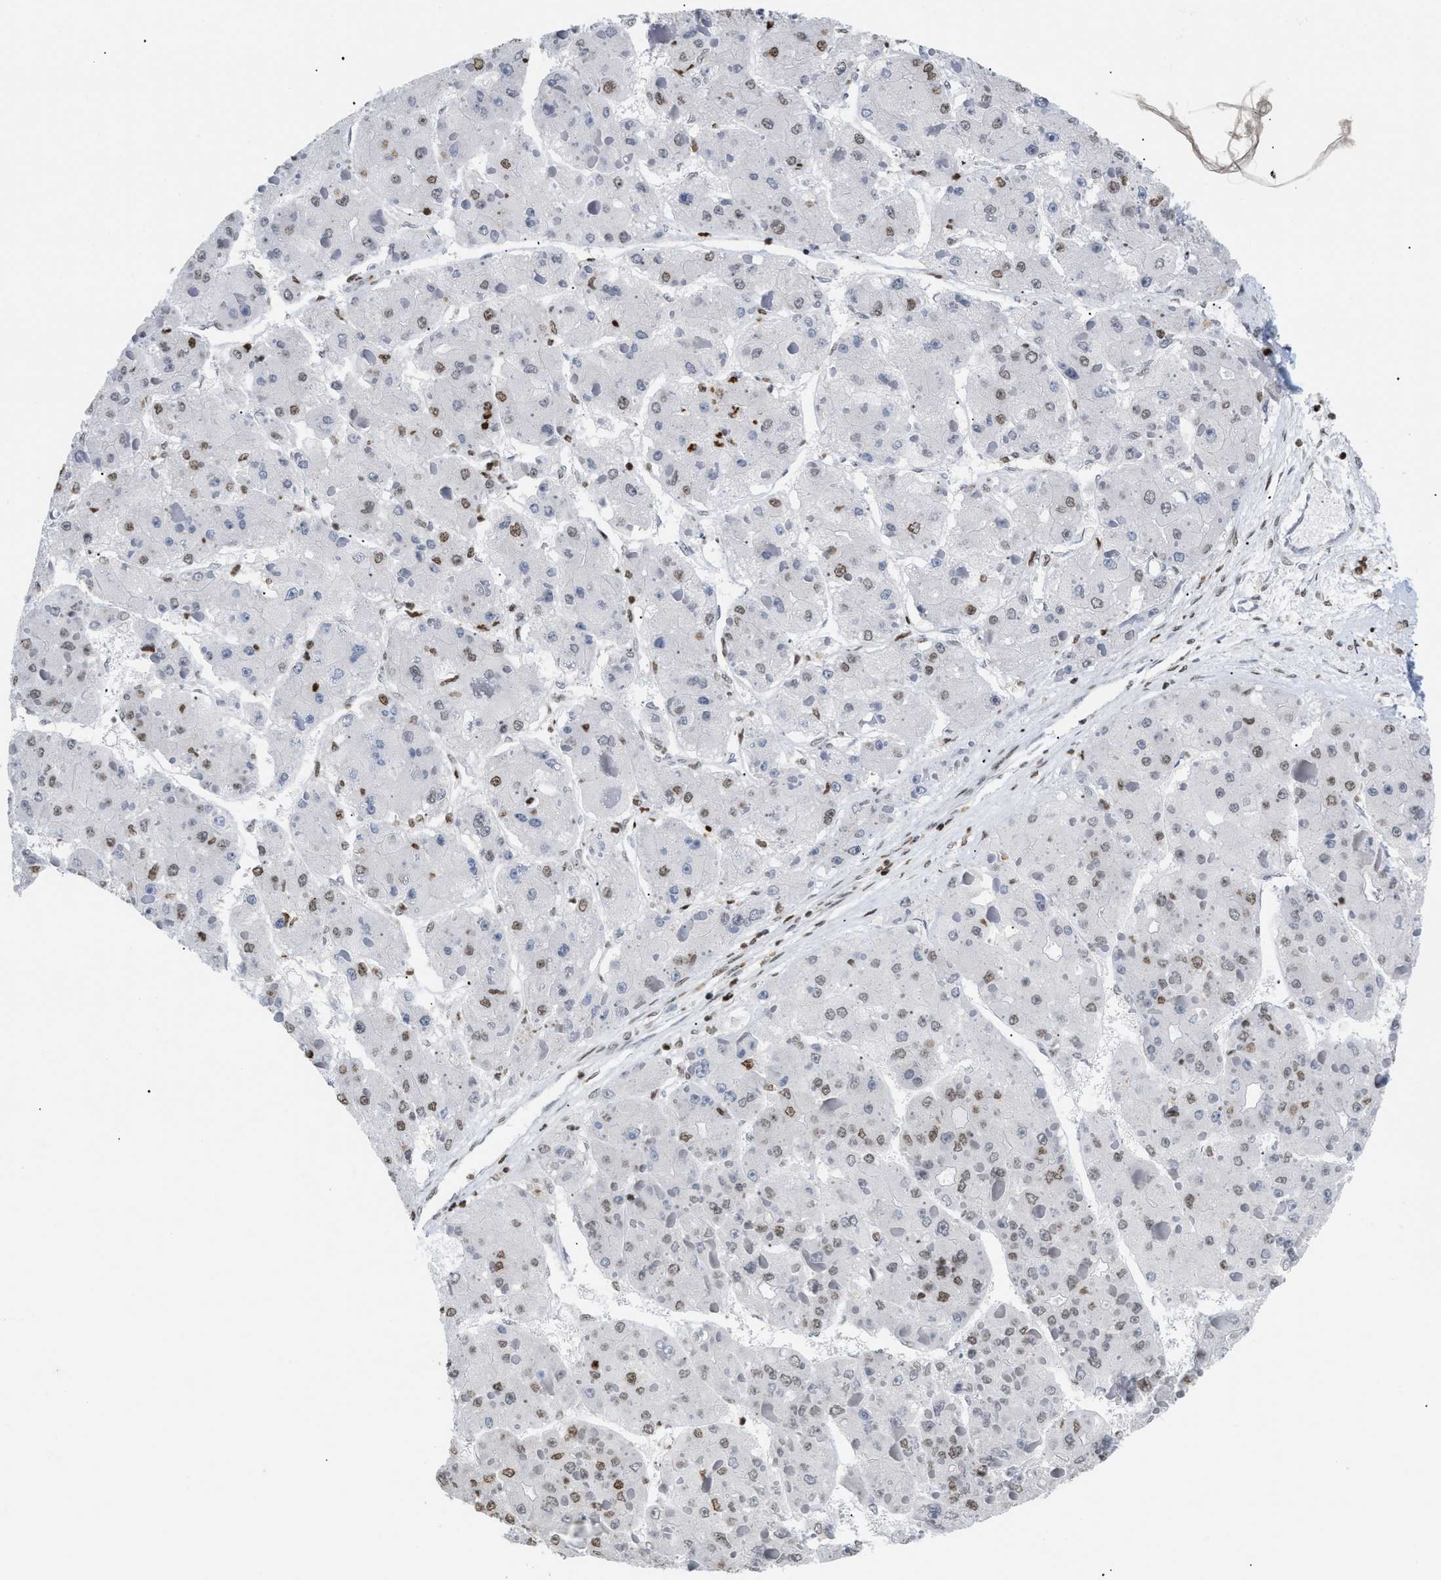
{"staining": {"intensity": "weak", "quantity": "25%-75%", "location": "nuclear"}, "tissue": "liver cancer", "cell_type": "Tumor cells", "image_type": "cancer", "snomed": [{"axis": "morphology", "description": "Carcinoma, Hepatocellular, NOS"}, {"axis": "topography", "description": "Liver"}], "caption": "A low amount of weak nuclear staining is appreciated in approximately 25%-75% of tumor cells in hepatocellular carcinoma (liver) tissue.", "gene": "HMGN2", "patient": {"sex": "female", "age": 73}}